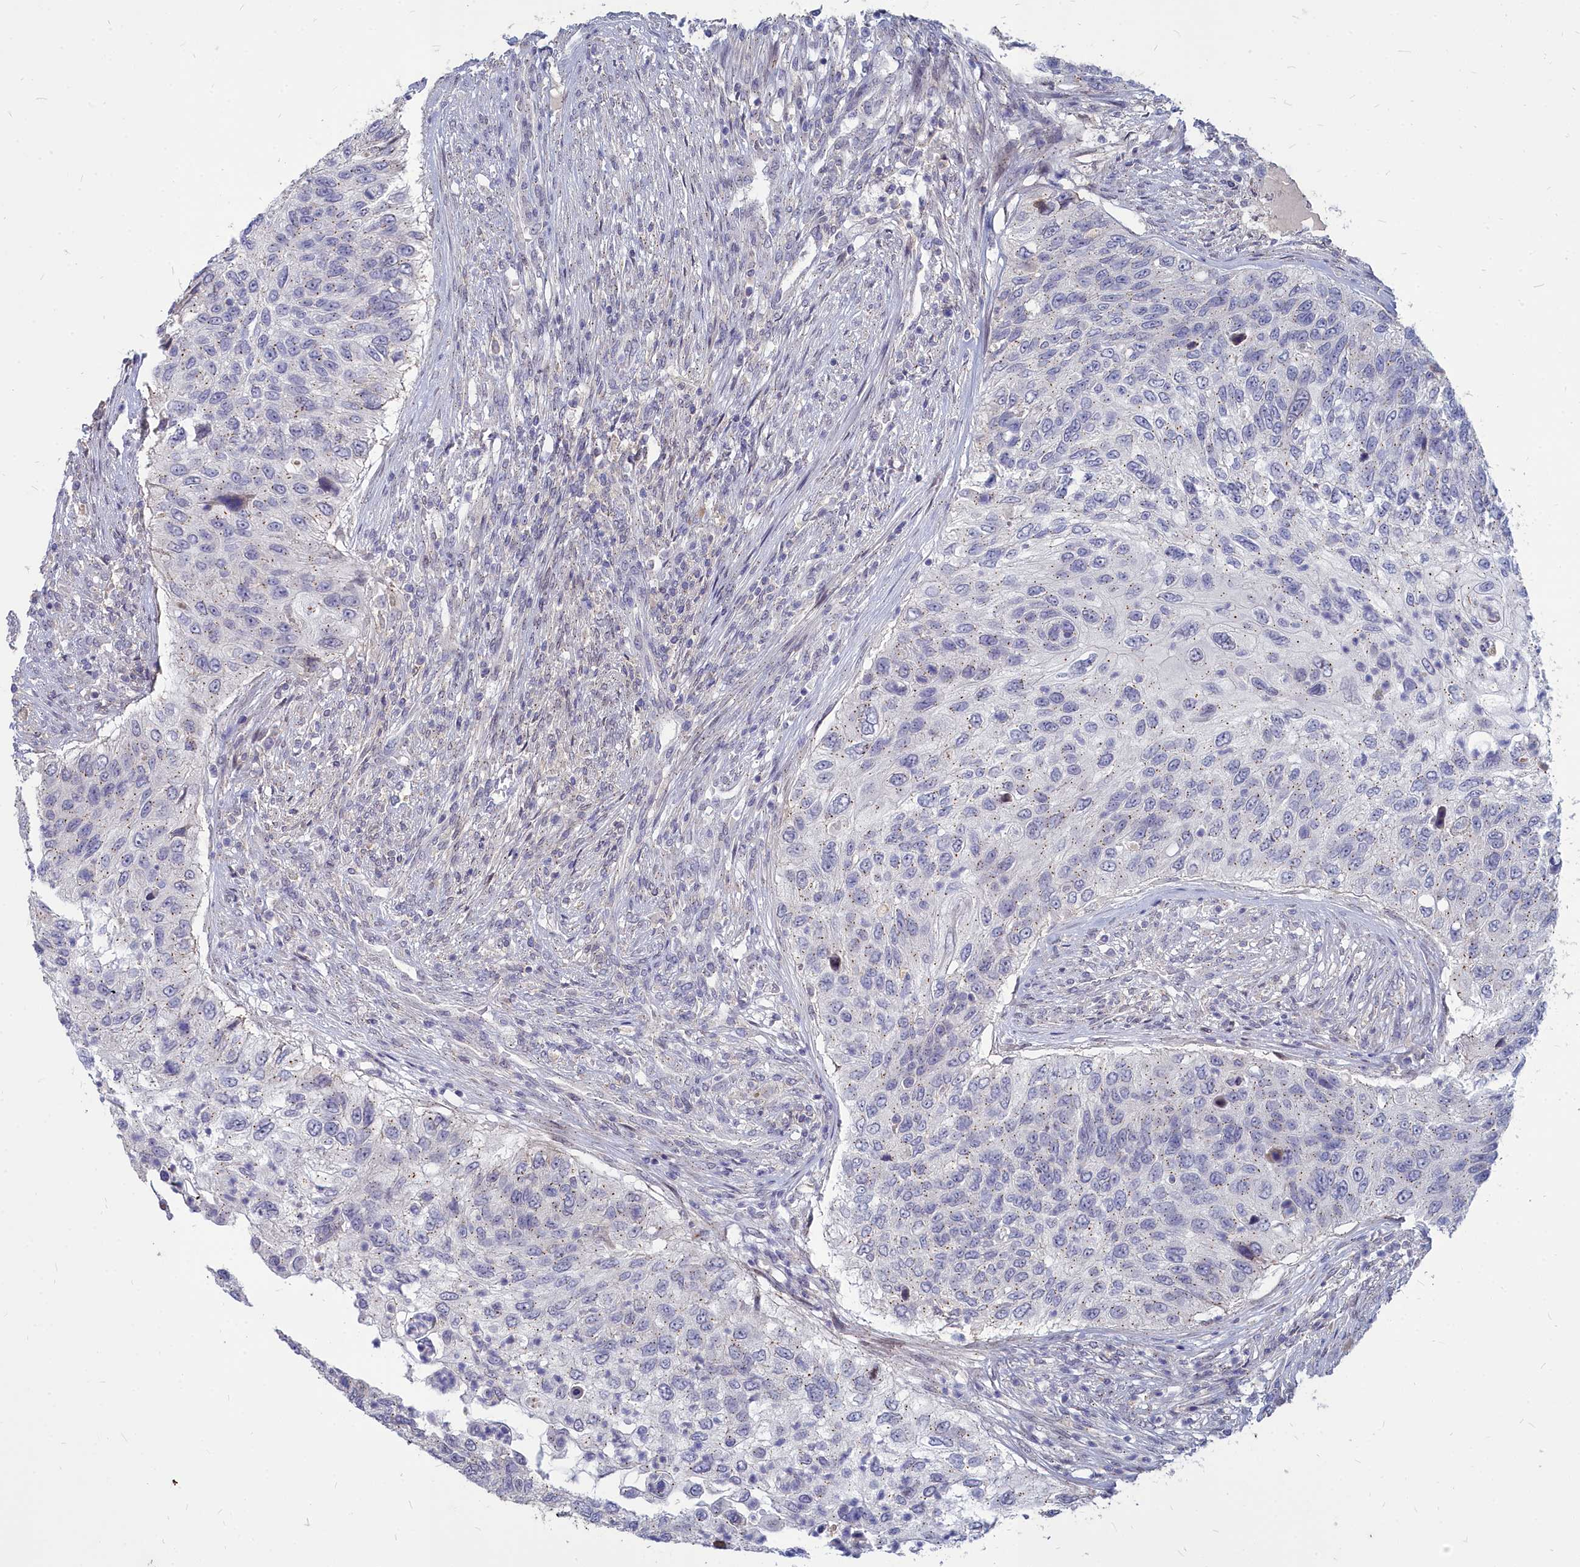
{"staining": {"intensity": "weak", "quantity": "25%-75%", "location": "cytoplasmic/membranous"}, "tissue": "urothelial cancer", "cell_type": "Tumor cells", "image_type": "cancer", "snomed": [{"axis": "morphology", "description": "Urothelial carcinoma, High grade"}, {"axis": "topography", "description": "Urinary bladder"}], "caption": "The histopathology image exhibits immunohistochemical staining of high-grade urothelial carcinoma. There is weak cytoplasmic/membranous positivity is seen in approximately 25%-75% of tumor cells.", "gene": "NOXA1", "patient": {"sex": "female", "age": 60}}